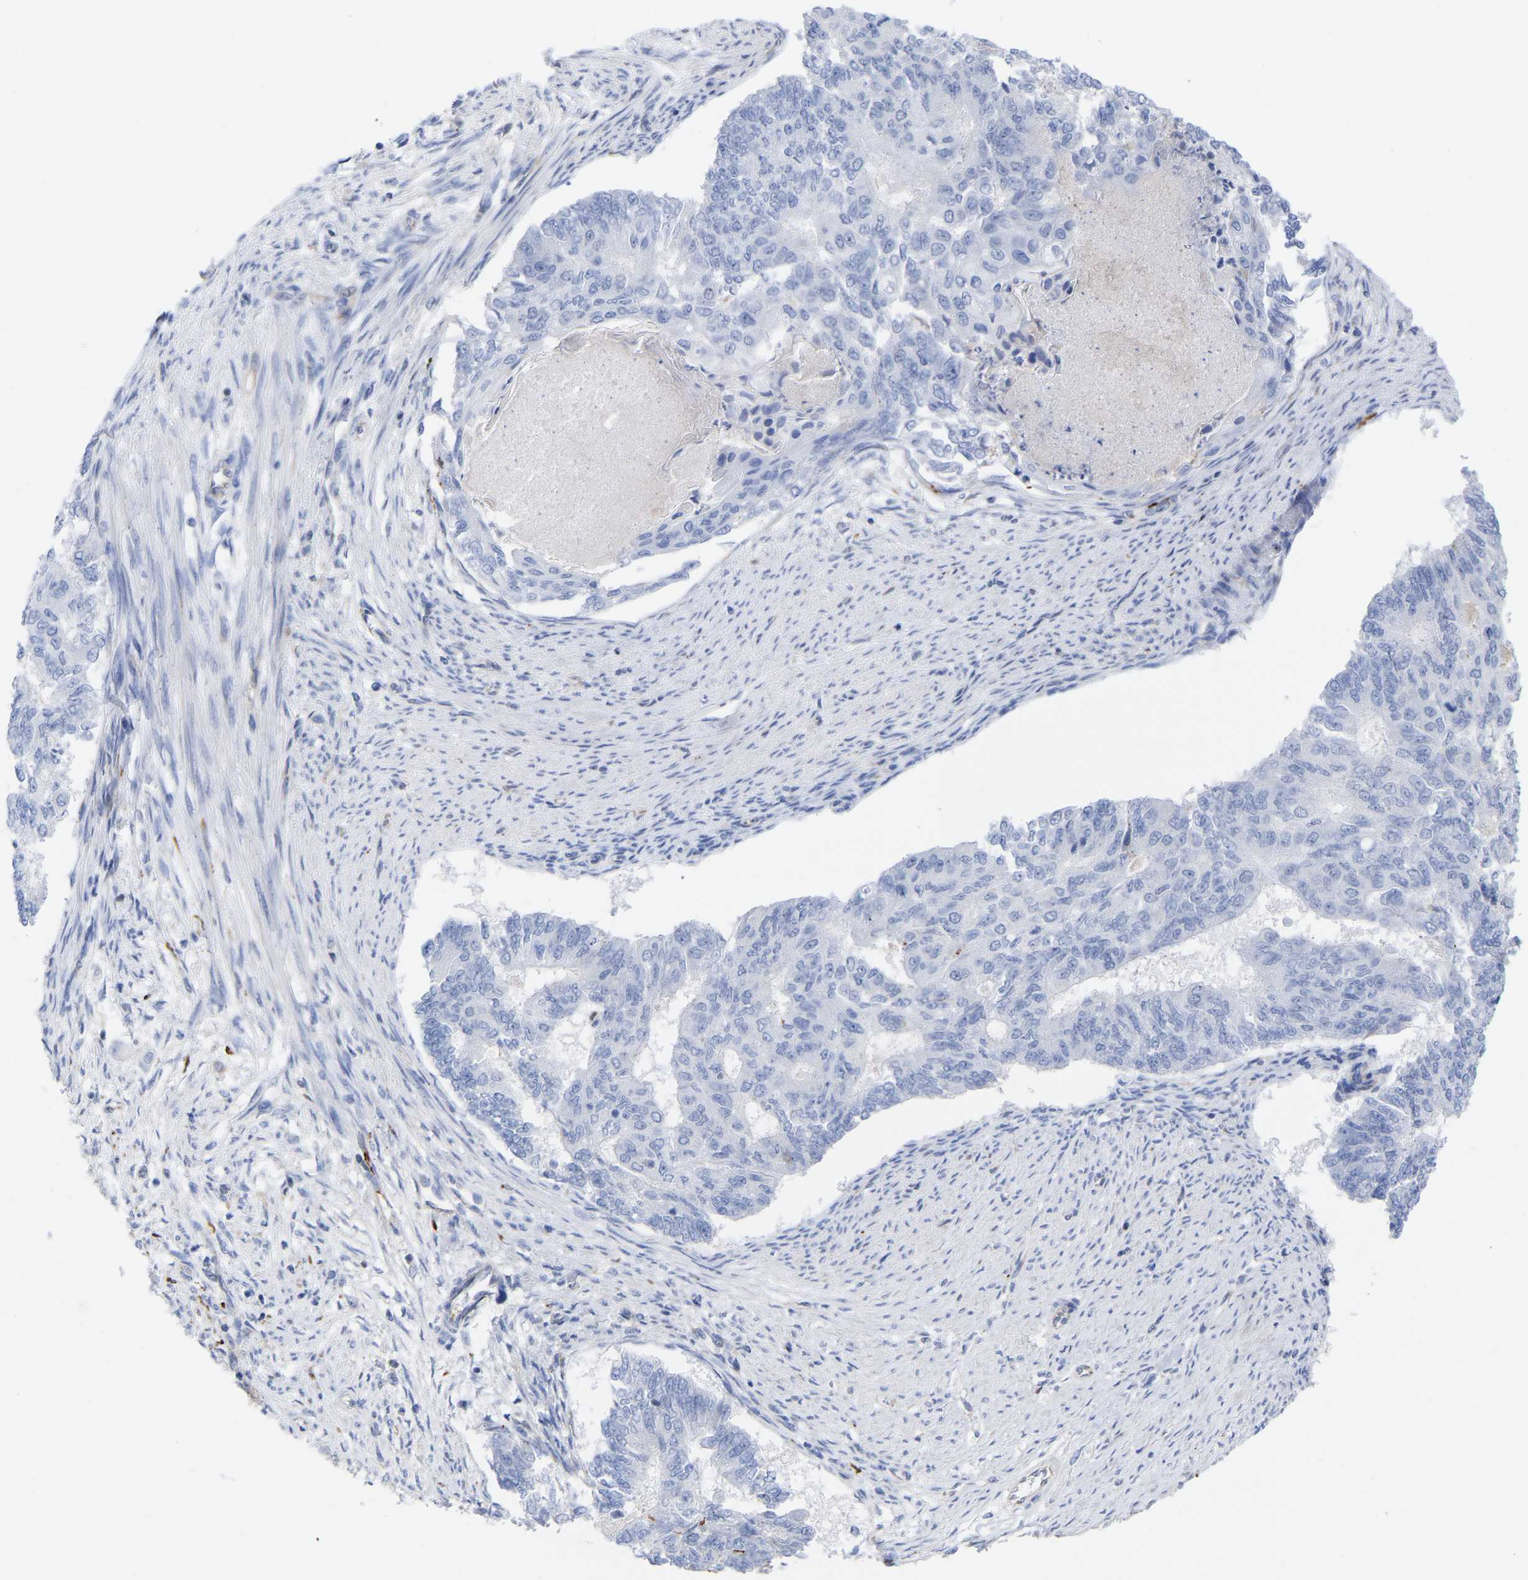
{"staining": {"intensity": "negative", "quantity": "none", "location": "none"}, "tissue": "endometrial cancer", "cell_type": "Tumor cells", "image_type": "cancer", "snomed": [{"axis": "morphology", "description": "Adenocarcinoma, NOS"}, {"axis": "topography", "description": "Endometrium"}], "caption": "Photomicrograph shows no significant protein staining in tumor cells of endometrial cancer.", "gene": "GIMAP4", "patient": {"sex": "female", "age": 32}}